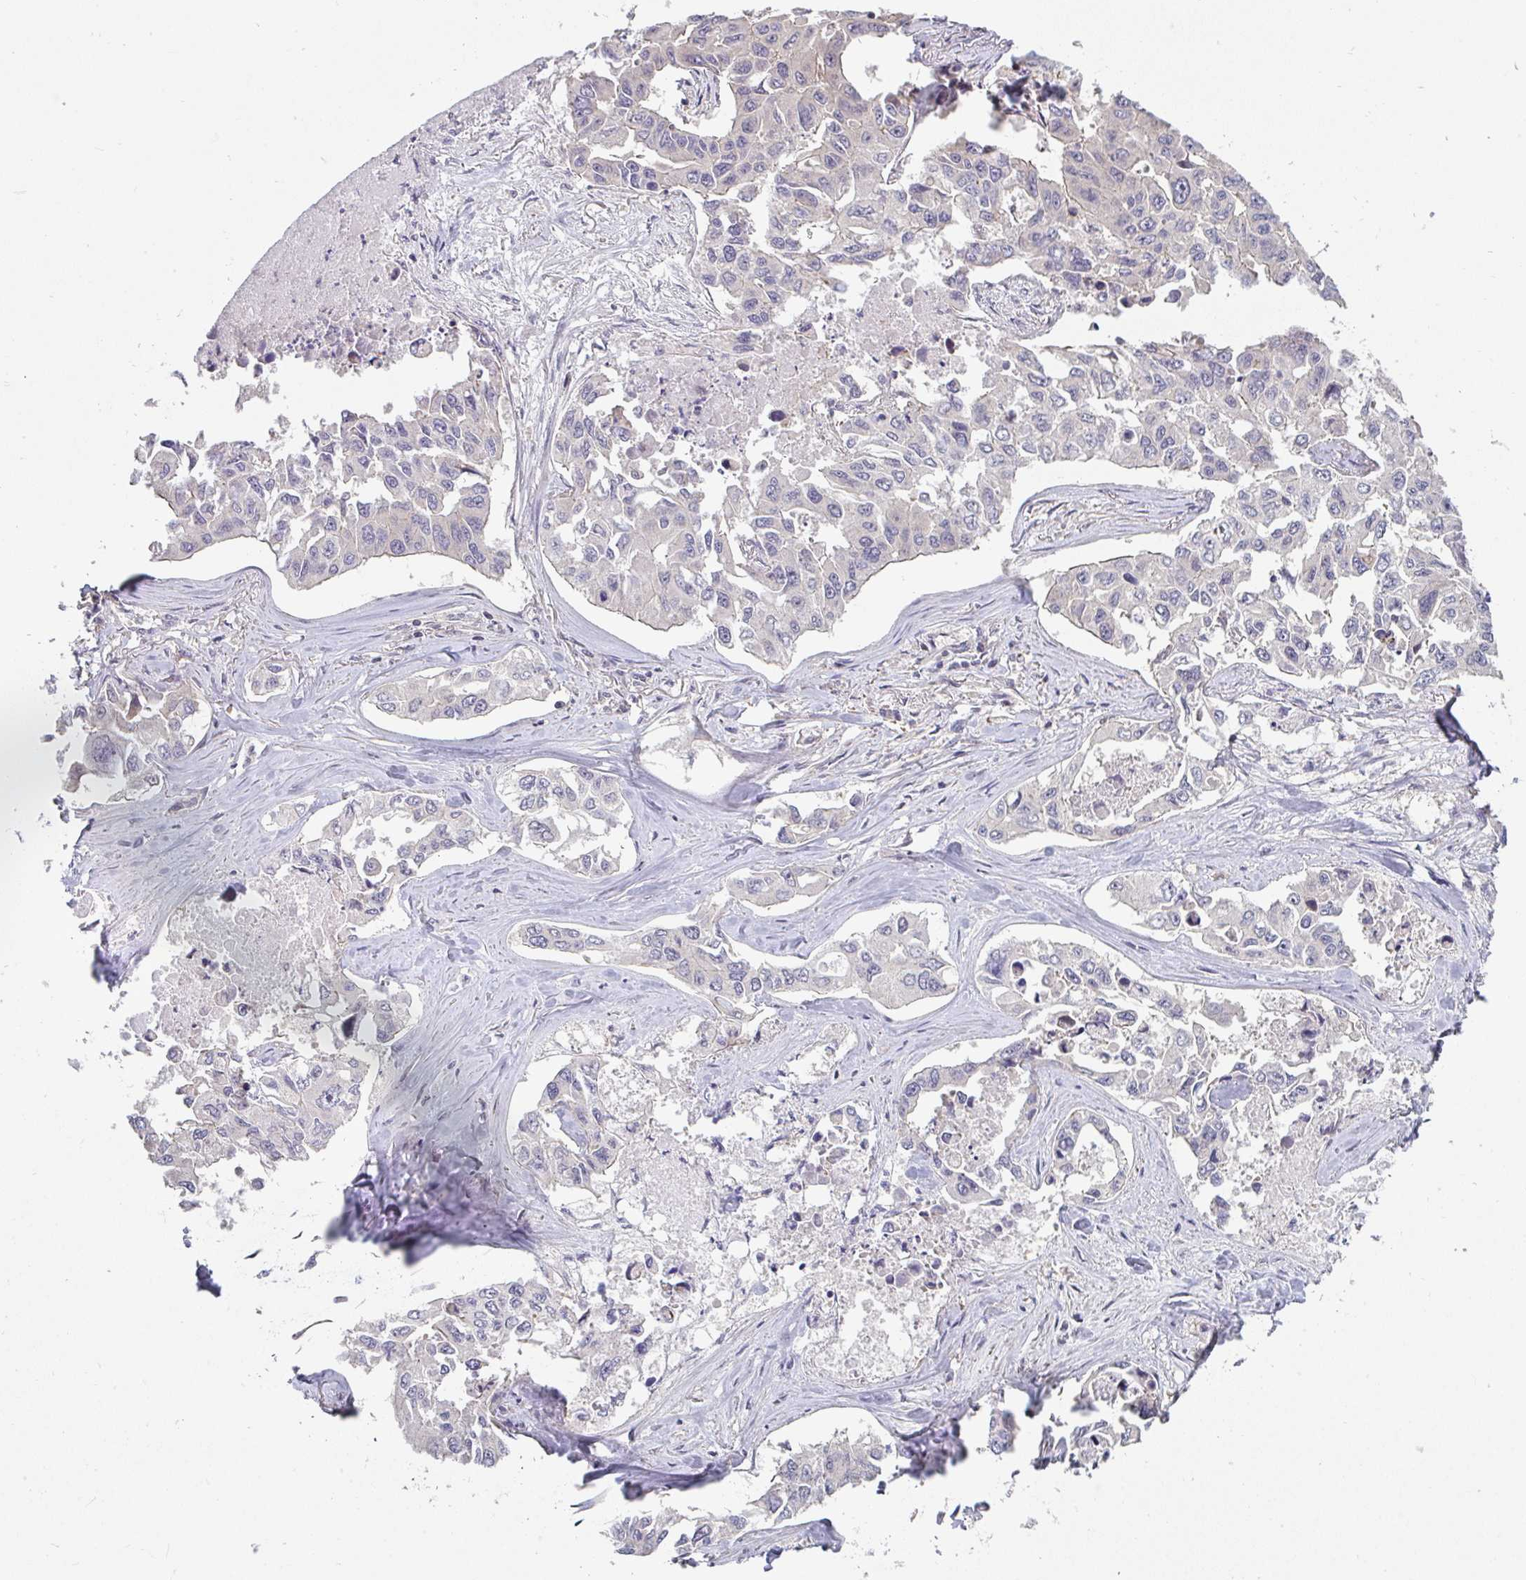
{"staining": {"intensity": "negative", "quantity": "none", "location": "none"}, "tissue": "lung cancer", "cell_type": "Tumor cells", "image_type": "cancer", "snomed": [{"axis": "morphology", "description": "Adenocarcinoma, NOS"}, {"axis": "topography", "description": "Lung"}], "caption": "Immunohistochemistry (IHC) image of lung cancer (adenocarcinoma) stained for a protein (brown), which exhibits no expression in tumor cells. (Immunohistochemistry (IHC), brightfield microscopy, high magnification).", "gene": "RANGRF", "patient": {"sex": "male", "age": 64}}